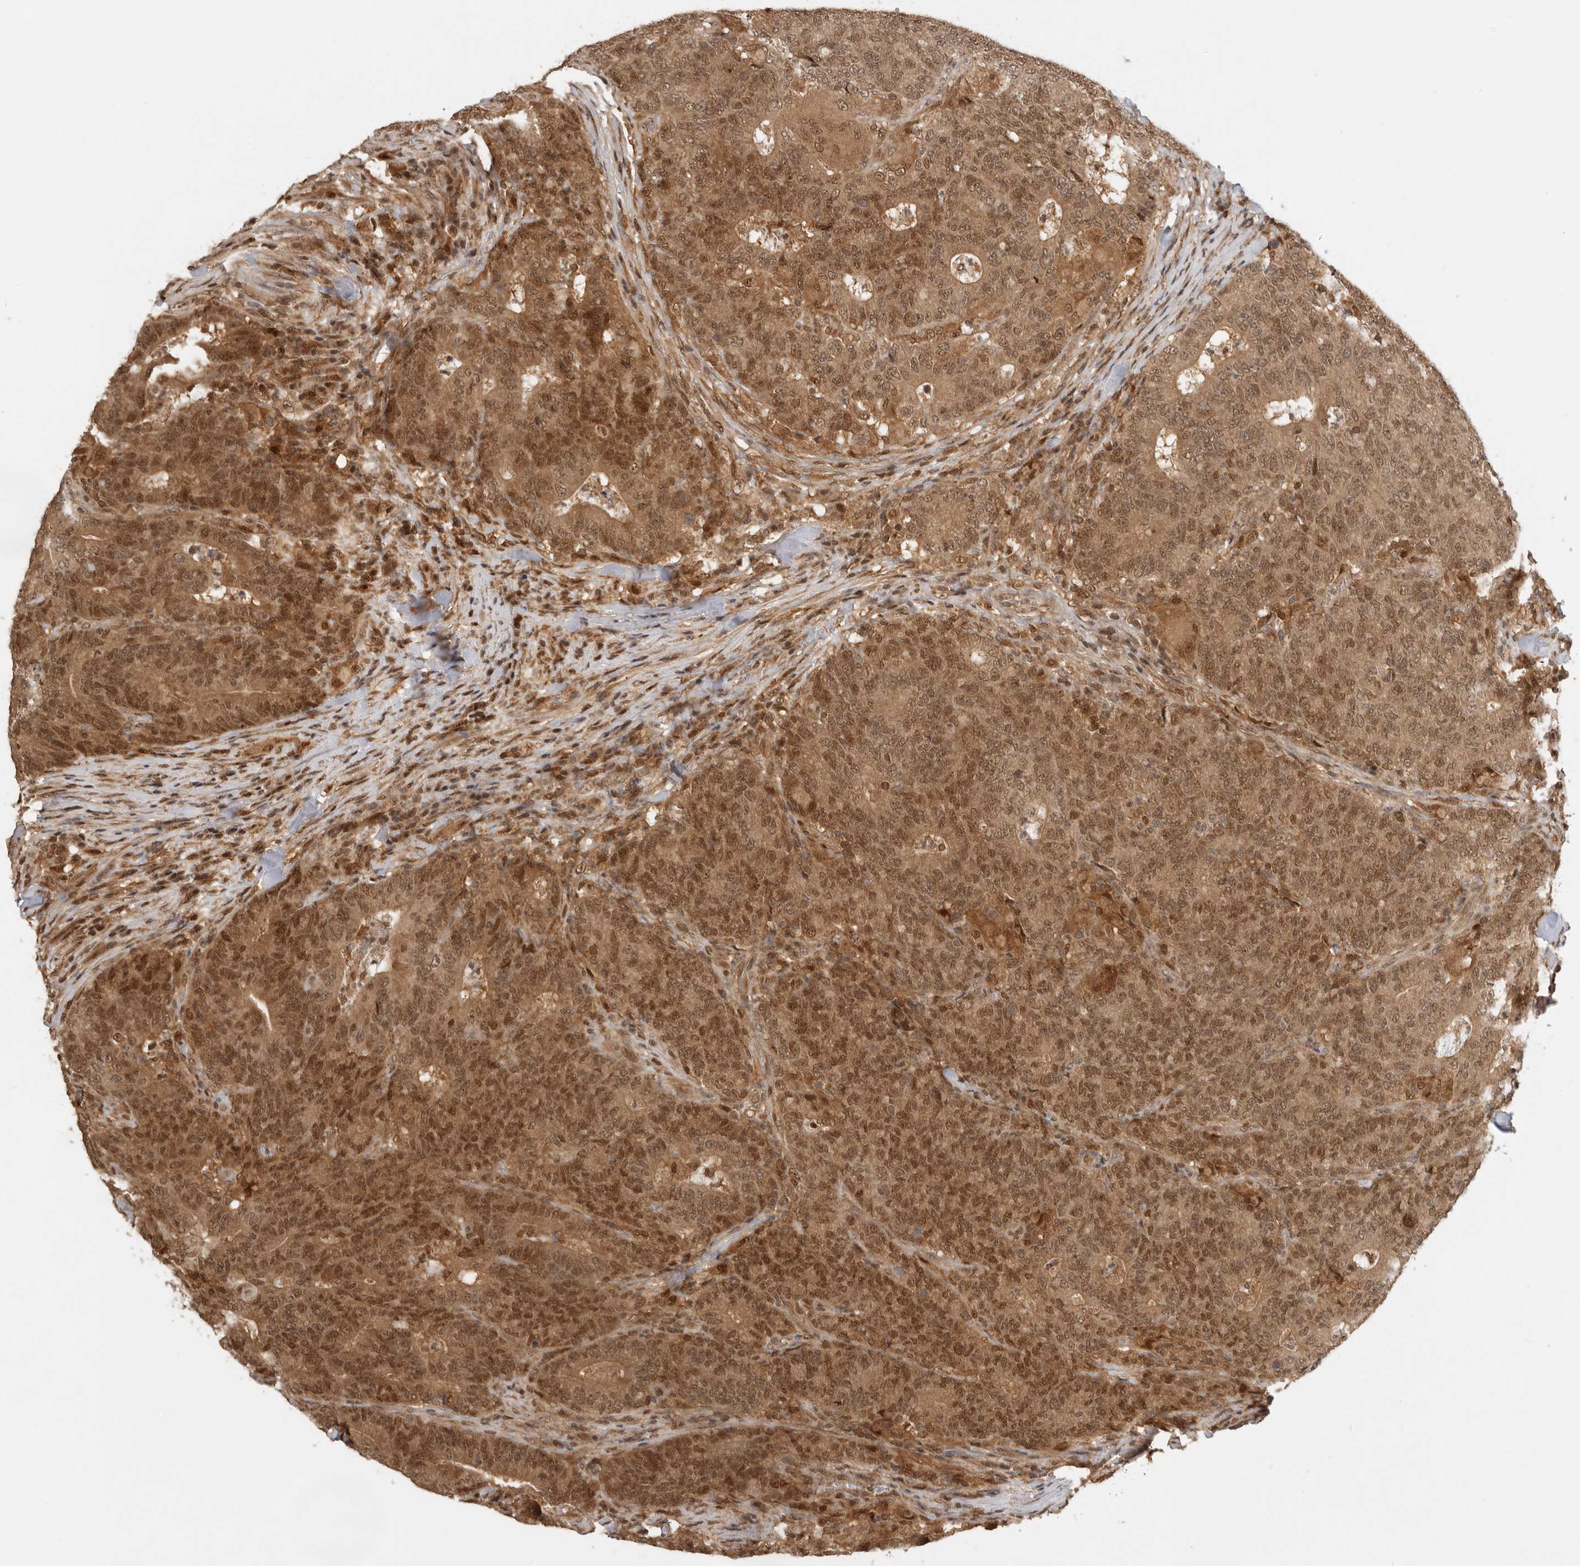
{"staining": {"intensity": "moderate", "quantity": ">75%", "location": "cytoplasmic/membranous,nuclear"}, "tissue": "colorectal cancer", "cell_type": "Tumor cells", "image_type": "cancer", "snomed": [{"axis": "morphology", "description": "Normal tissue, NOS"}, {"axis": "morphology", "description": "Adenocarcinoma, NOS"}, {"axis": "topography", "description": "Colon"}], "caption": "Protein analysis of colorectal cancer tissue displays moderate cytoplasmic/membranous and nuclear staining in approximately >75% of tumor cells.", "gene": "ADPRS", "patient": {"sex": "female", "age": 75}}